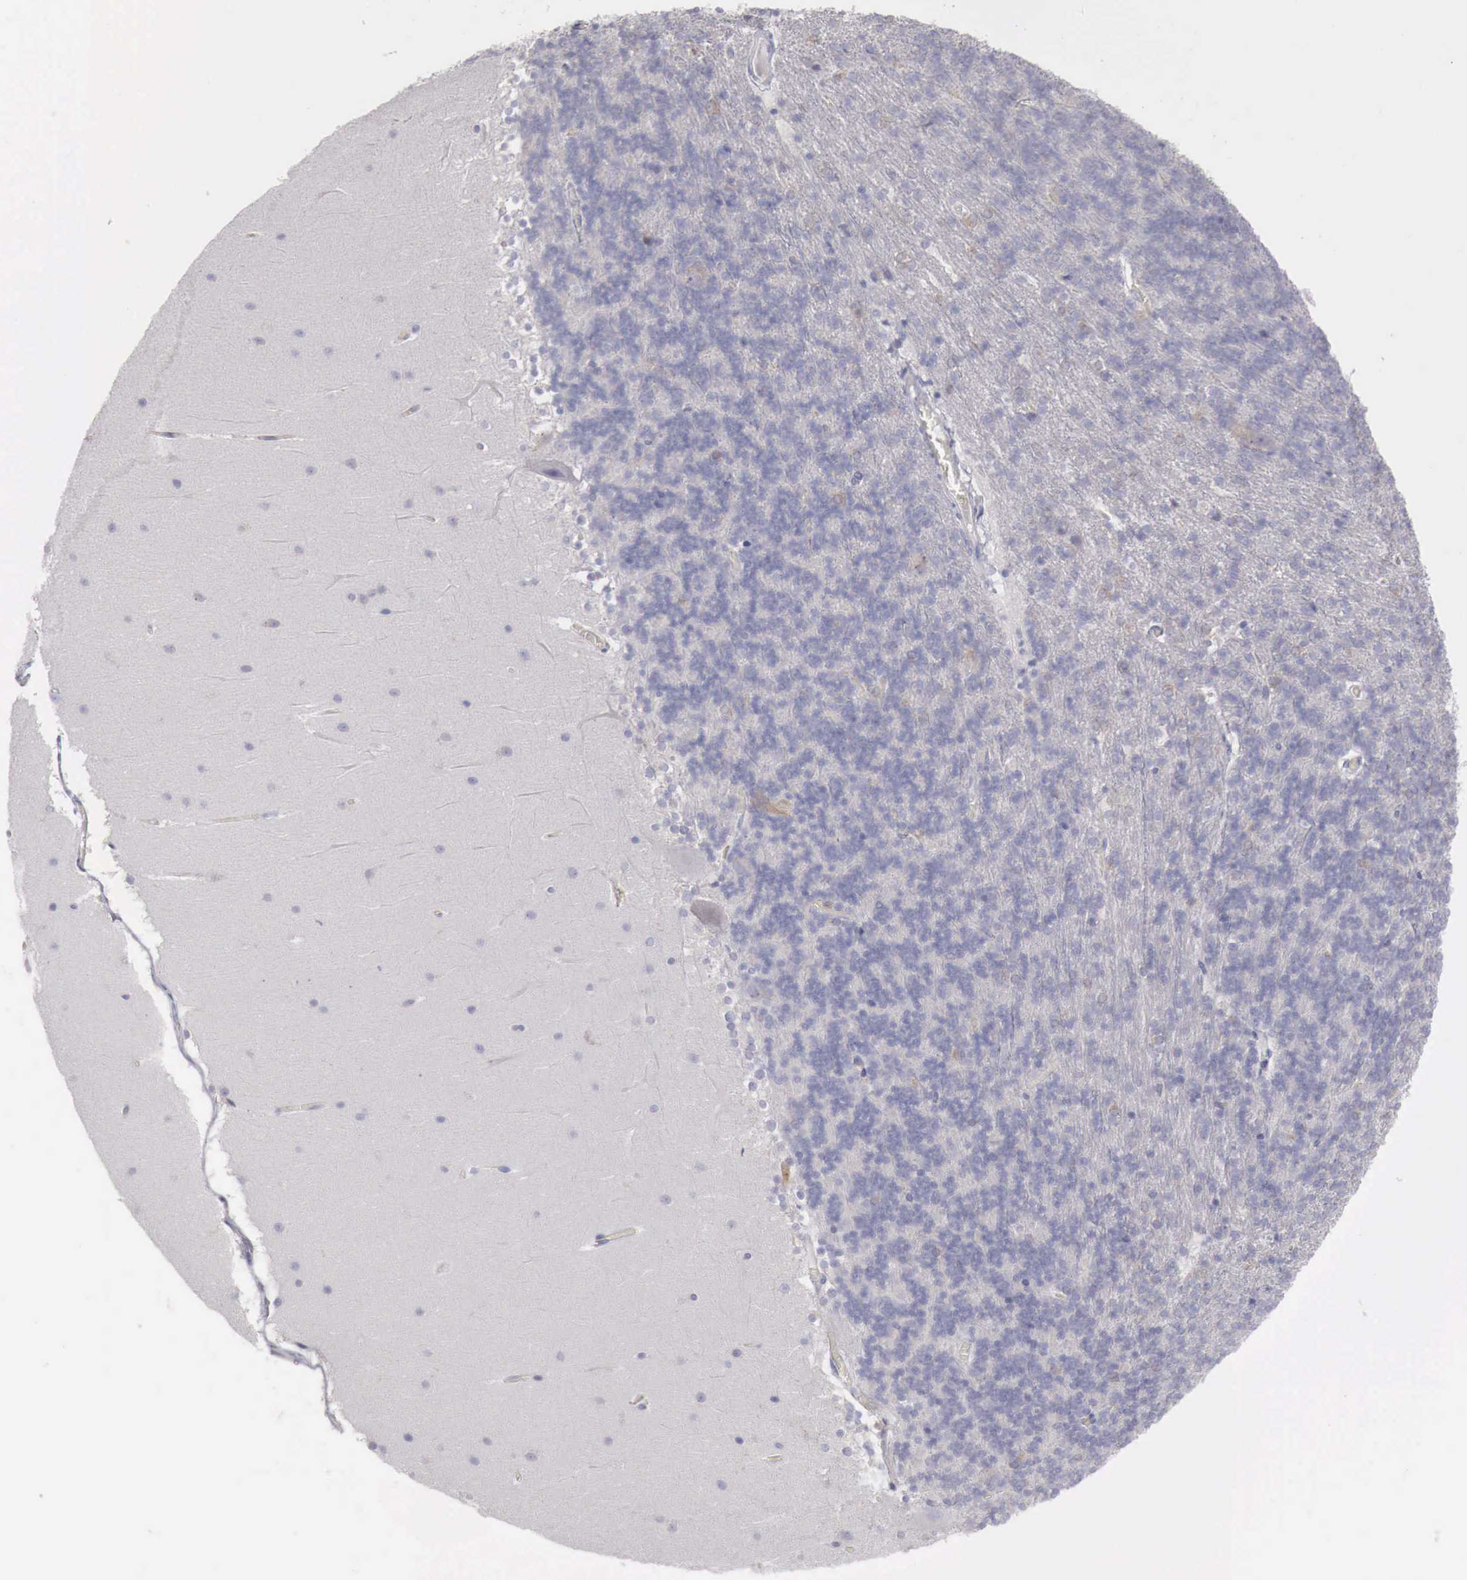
{"staining": {"intensity": "negative", "quantity": "none", "location": "none"}, "tissue": "cerebellum", "cell_type": "Cells in granular layer", "image_type": "normal", "snomed": [{"axis": "morphology", "description": "Normal tissue, NOS"}, {"axis": "topography", "description": "Cerebellum"}], "caption": "This is a image of immunohistochemistry (IHC) staining of normal cerebellum, which shows no staining in cells in granular layer.", "gene": "NSDHL", "patient": {"sex": "female", "age": 19}}